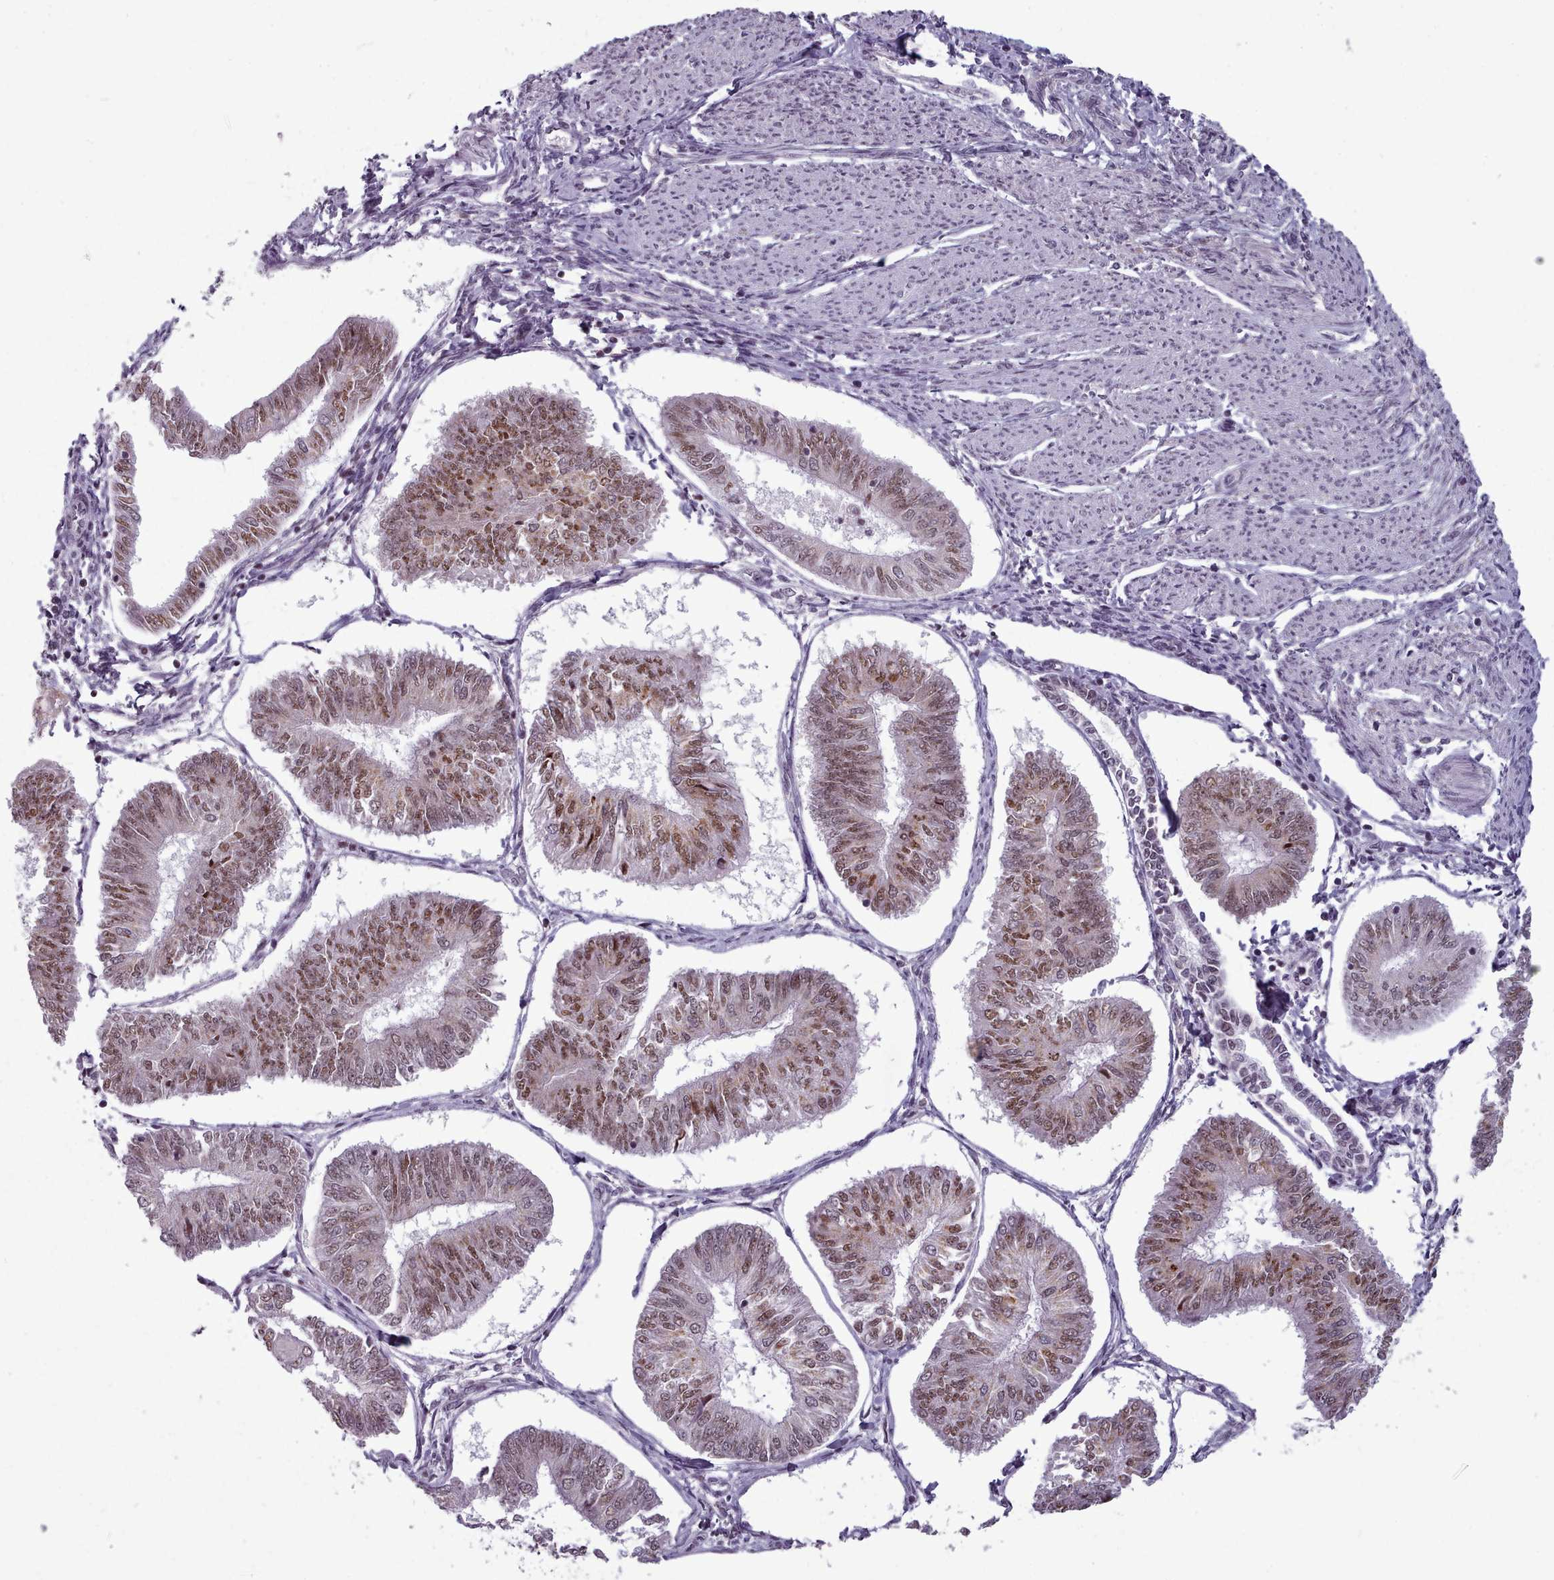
{"staining": {"intensity": "moderate", "quantity": ">75%", "location": "nuclear"}, "tissue": "endometrial cancer", "cell_type": "Tumor cells", "image_type": "cancer", "snomed": [{"axis": "morphology", "description": "Adenocarcinoma, NOS"}, {"axis": "topography", "description": "Endometrium"}], "caption": "Immunohistochemical staining of human endometrial adenocarcinoma displays moderate nuclear protein staining in approximately >75% of tumor cells.", "gene": "SRSF9", "patient": {"sex": "female", "age": 58}}